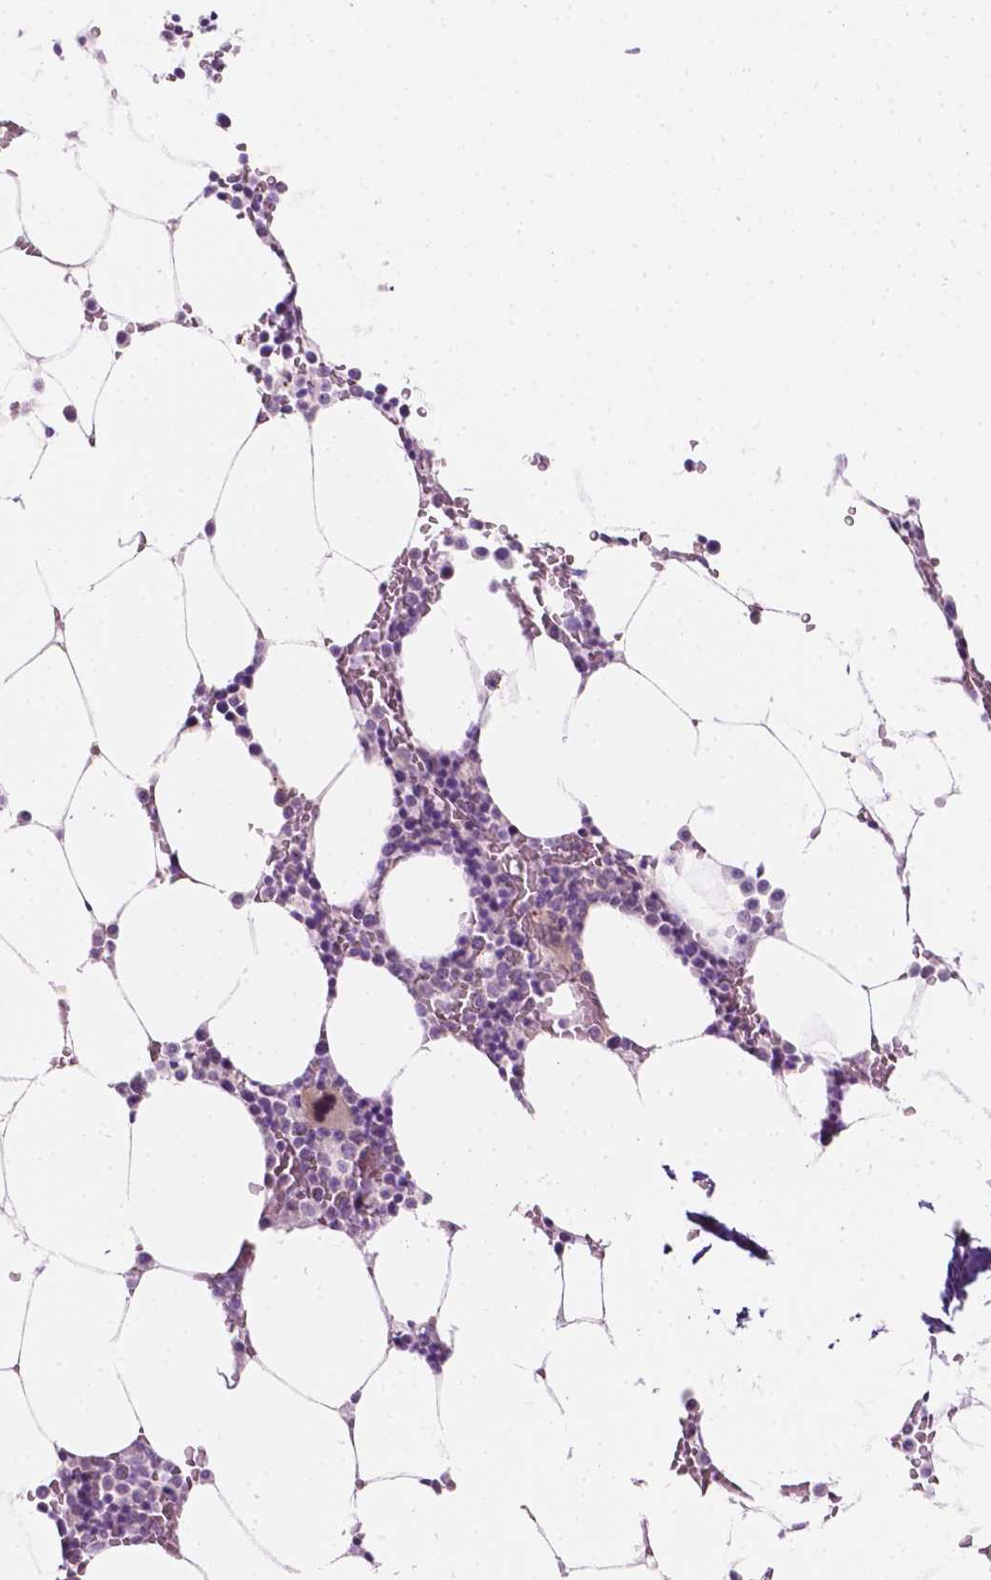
{"staining": {"intensity": "negative", "quantity": "none", "location": "none"}, "tissue": "bone marrow", "cell_type": "Hematopoietic cells", "image_type": "normal", "snomed": [{"axis": "morphology", "description": "Normal tissue, NOS"}, {"axis": "topography", "description": "Bone marrow"}], "caption": "An image of human bone marrow is negative for staining in hematopoietic cells.", "gene": "NOS1AP", "patient": {"sex": "female", "age": 52}}